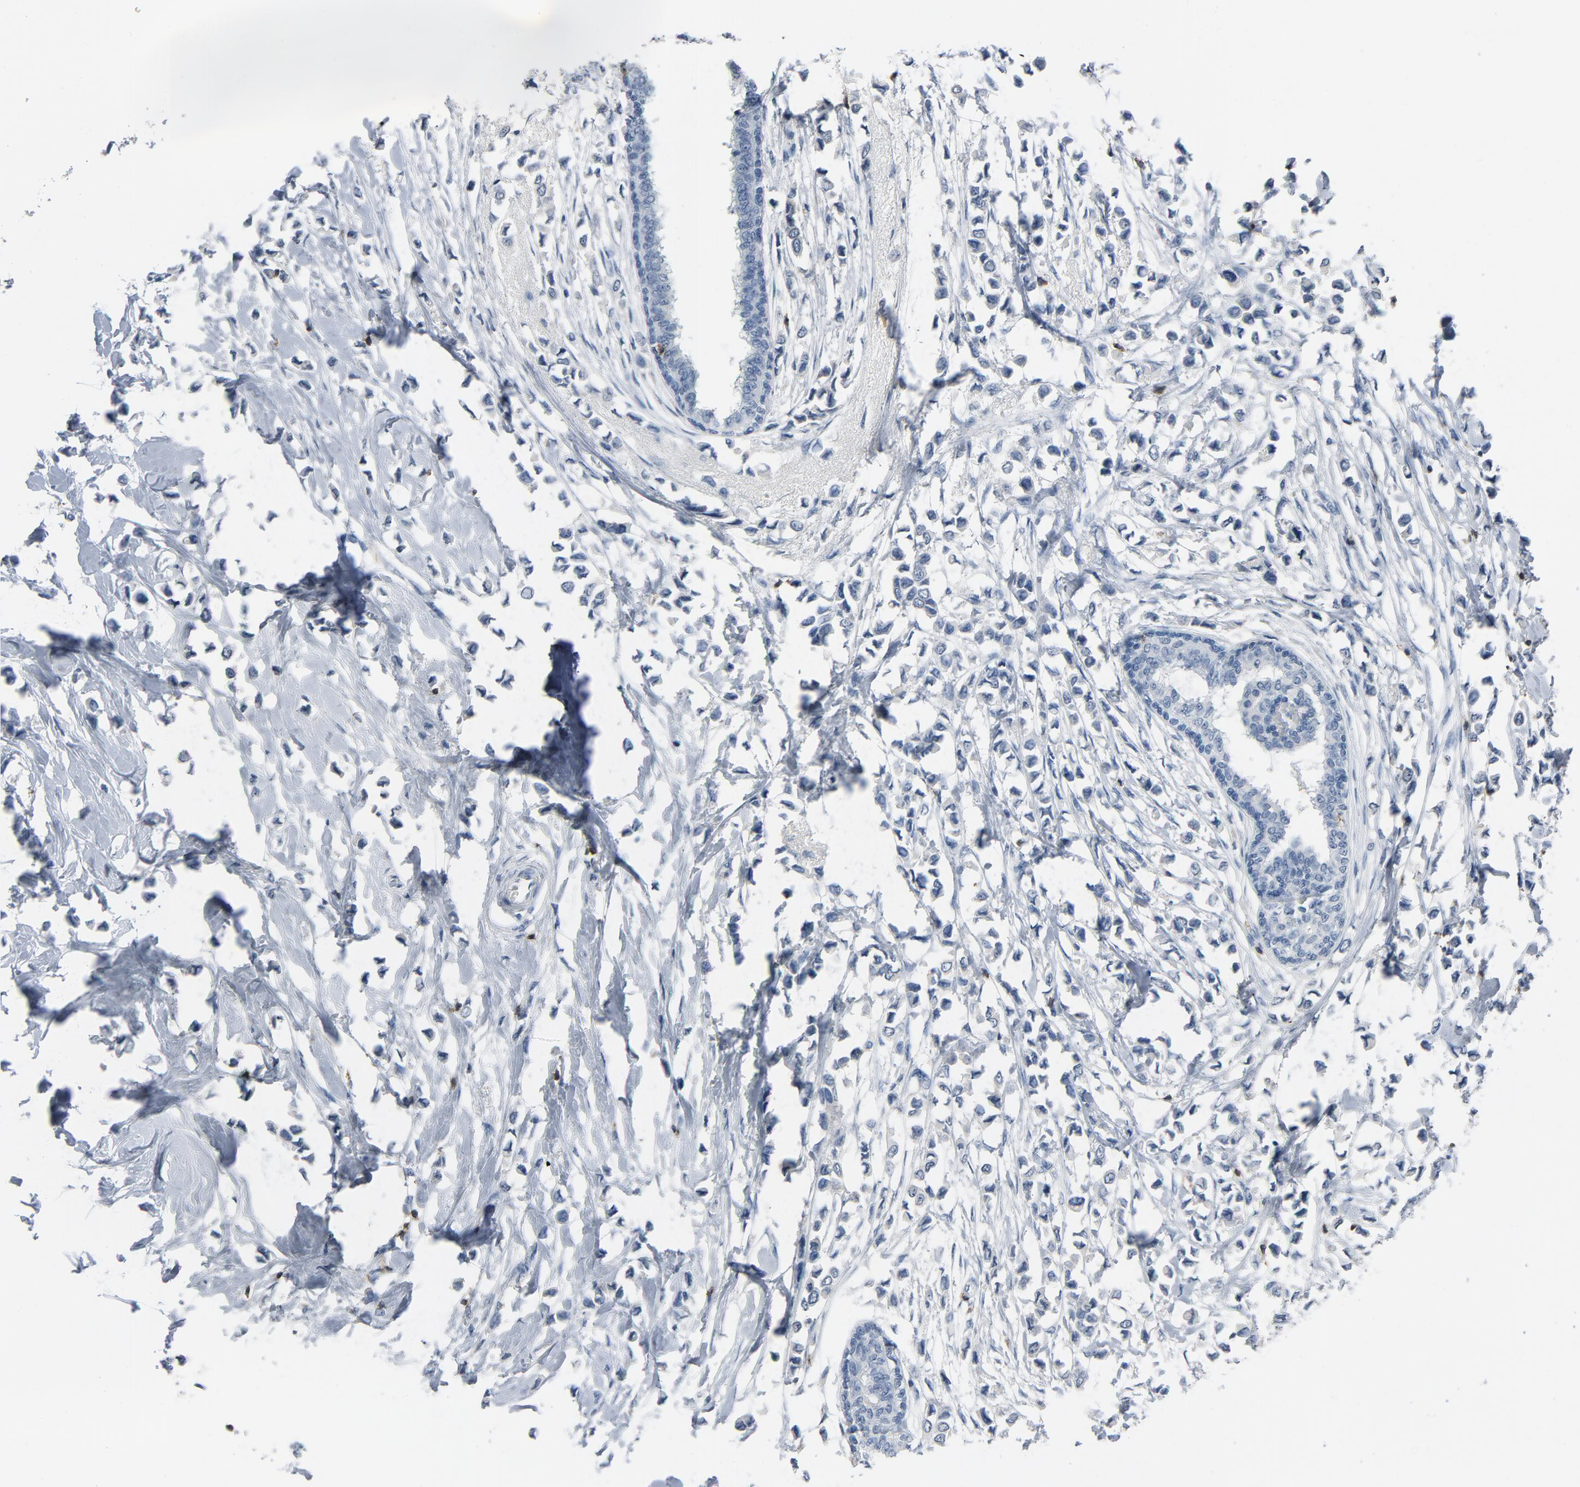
{"staining": {"intensity": "negative", "quantity": "none", "location": "none"}, "tissue": "breast cancer", "cell_type": "Tumor cells", "image_type": "cancer", "snomed": [{"axis": "morphology", "description": "Lobular carcinoma"}, {"axis": "topography", "description": "Breast"}], "caption": "This is a micrograph of IHC staining of lobular carcinoma (breast), which shows no positivity in tumor cells.", "gene": "LCK", "patient": {"sex": "female", "age": 51}}